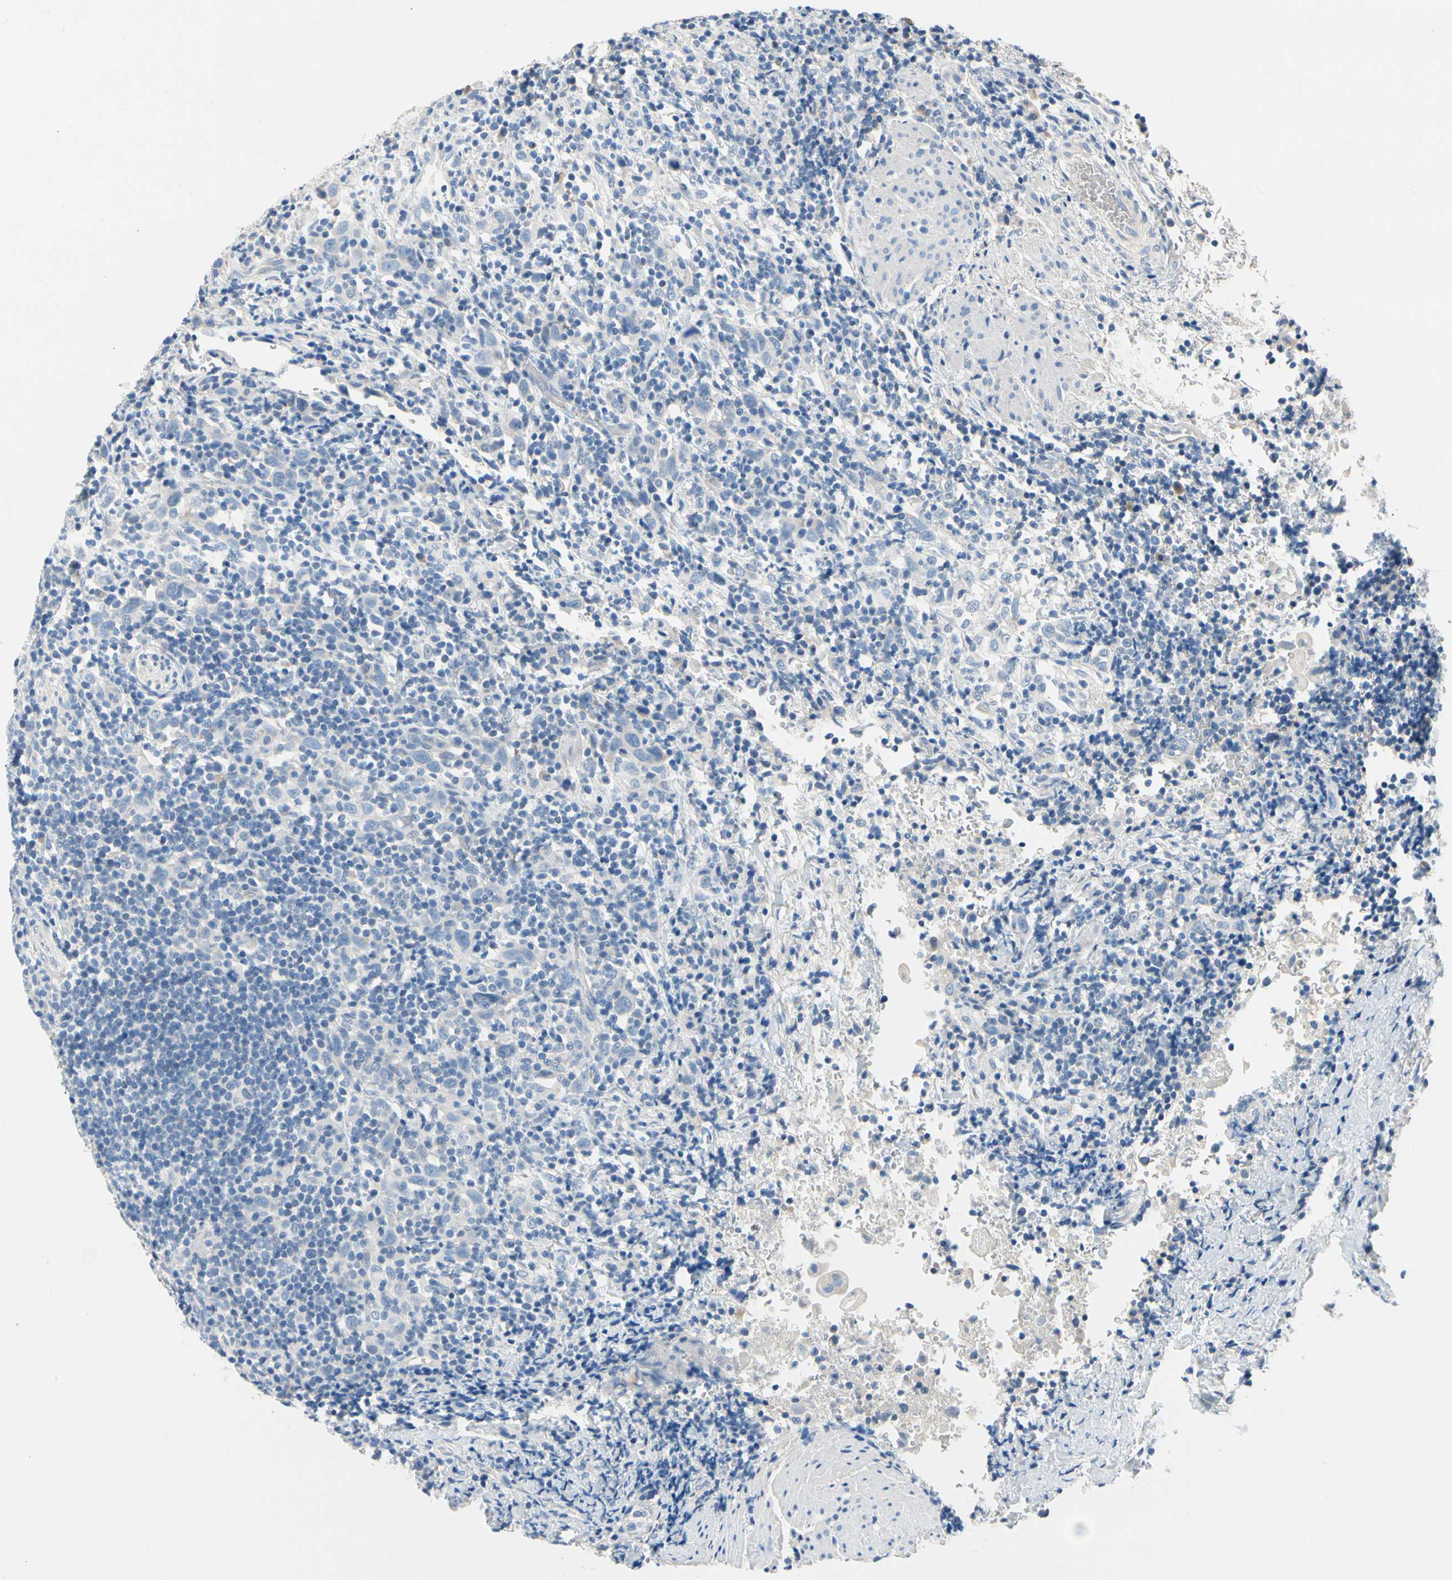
{"staining": {"intensity": "negative", "quantity": "none", "location": "none"}, "tissue": "urothelial cancer", "cell_type": "Tumor cells", "image_type": "cancer", "snomed": [{"axis": "morphology", "description": "Urothelial carcinoma, High grade"}, {"axis": "topography", "description": "Urinary bladder"}], "caption": "There is no significant expression in tumor cells of urothelial cancer. (IHC, brightfield microscopy, high magnification).", "gene": "CA14", "patient": {"sex": "male", "age": 61}}